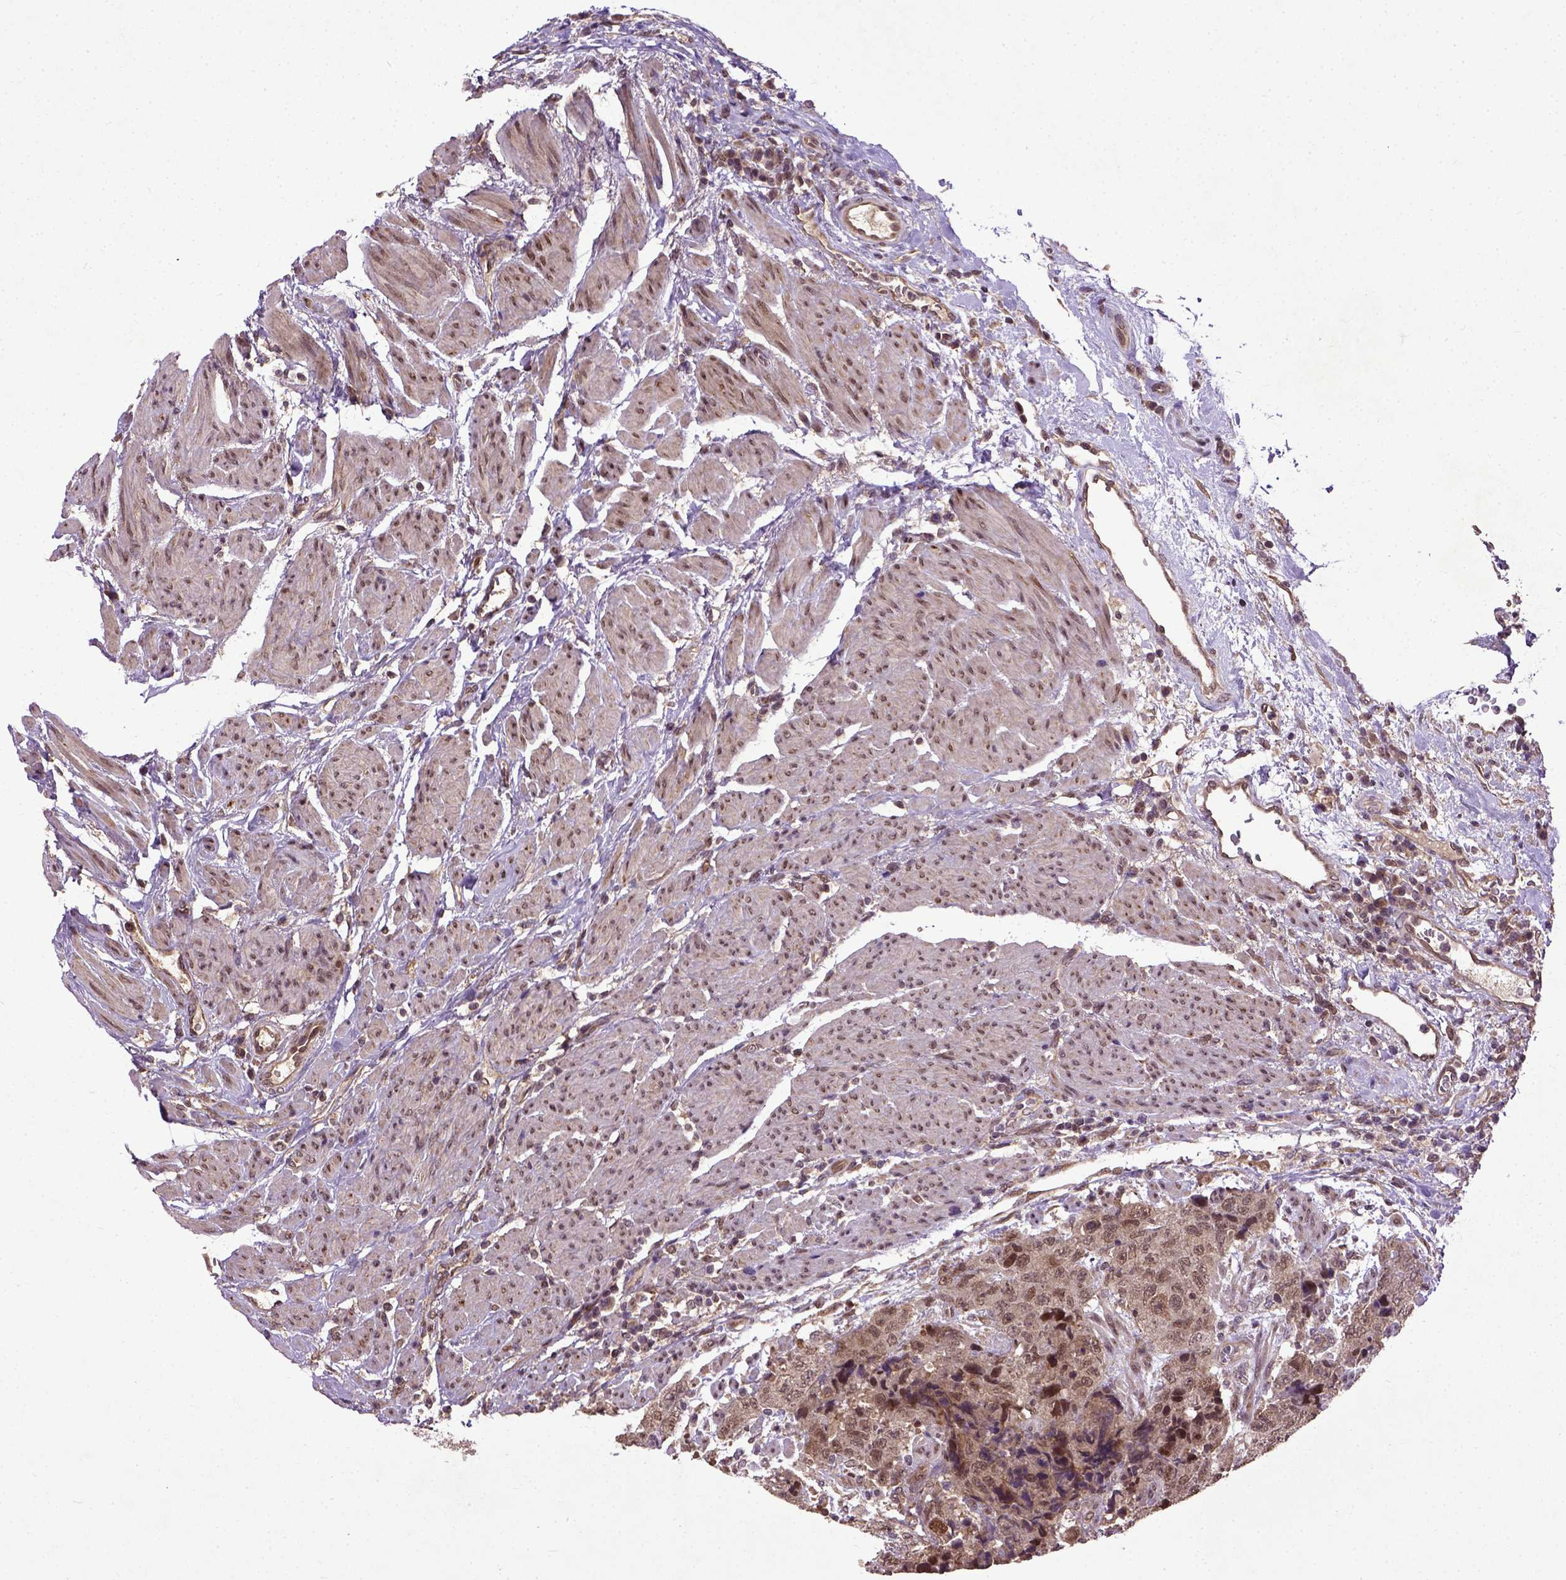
{"staining": {"intensity": "moderate", "quantity": ">75%", "location": "cytoplasmic/membranous,nuclear"}, "tissue": "urothelial cancer", "cell_type": "Tumor cells", "image_type": "cancer", "snomed": [{"axis": "morphology", "description": "Urothelial carcinoma, High grade"}, {"axis": "topography", "description": "Urinary bladder"}], "caption": "Protein staining of urothelial carcinoma (high-grade) tissue displays moderate cytoplasmic/membranous and nuclear expression in about >75% of tumor cells.", "gene": "UBA3", "patient": {"sex": "female", "age": 78}}